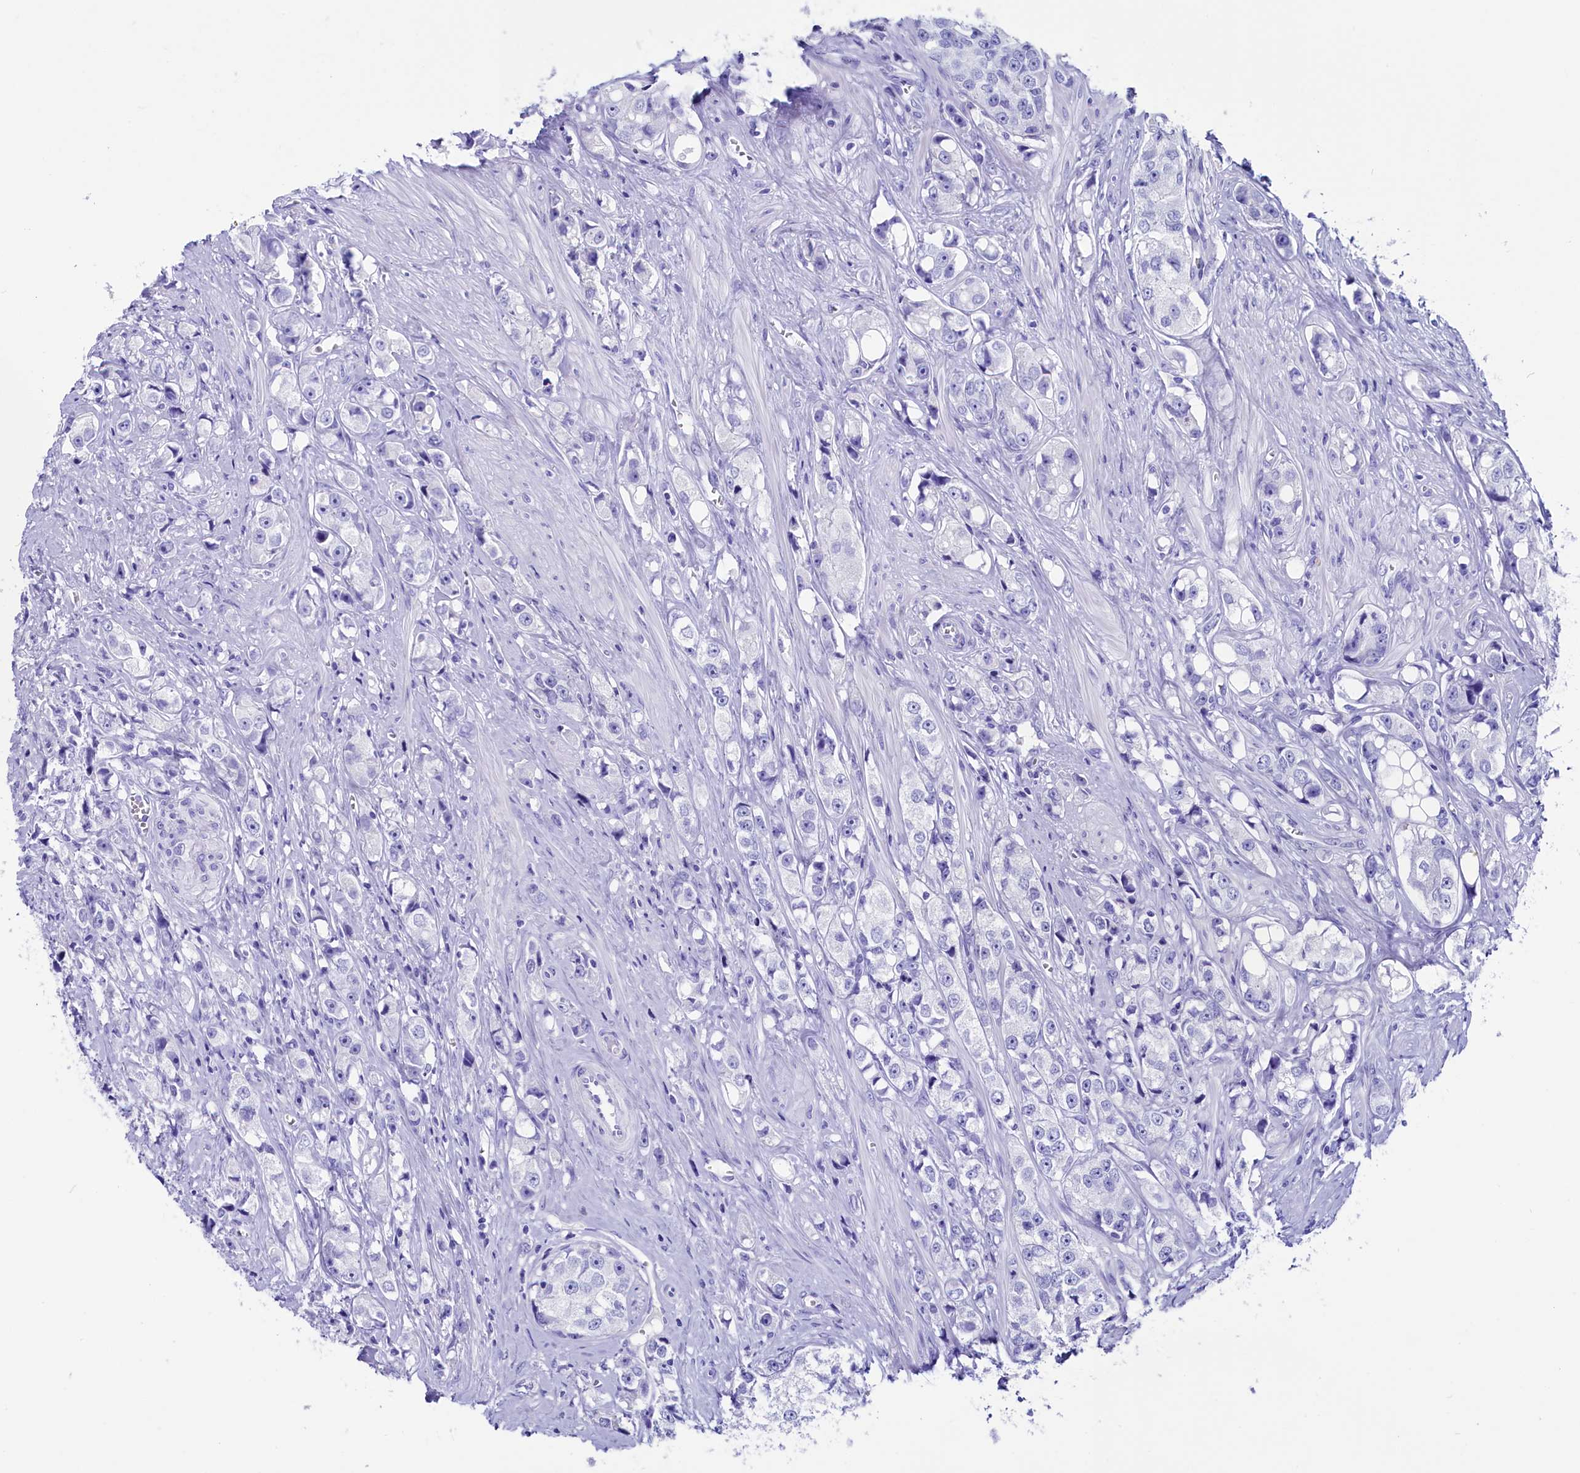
{"staining": {"intensity": "negative", "quantity": "none", "location": "none"}, "tissue": "prostate cancer", "cell_type": "Tumor cells", "image_type": "cancer", "snomed": [{"axis": "morphology", "description": "Adenocarcinoma, High grade"}, {"axis": "topography", "description": "Prostate"}], "caption": "IHC of human adenocarcinoma (high-grade) (prostate) displays no positivity in tumor cells. (DAB immunohistochemistry, high magnification).", "gene": "ANKRD29", "patient": {"sex": "male", "age": 74}}